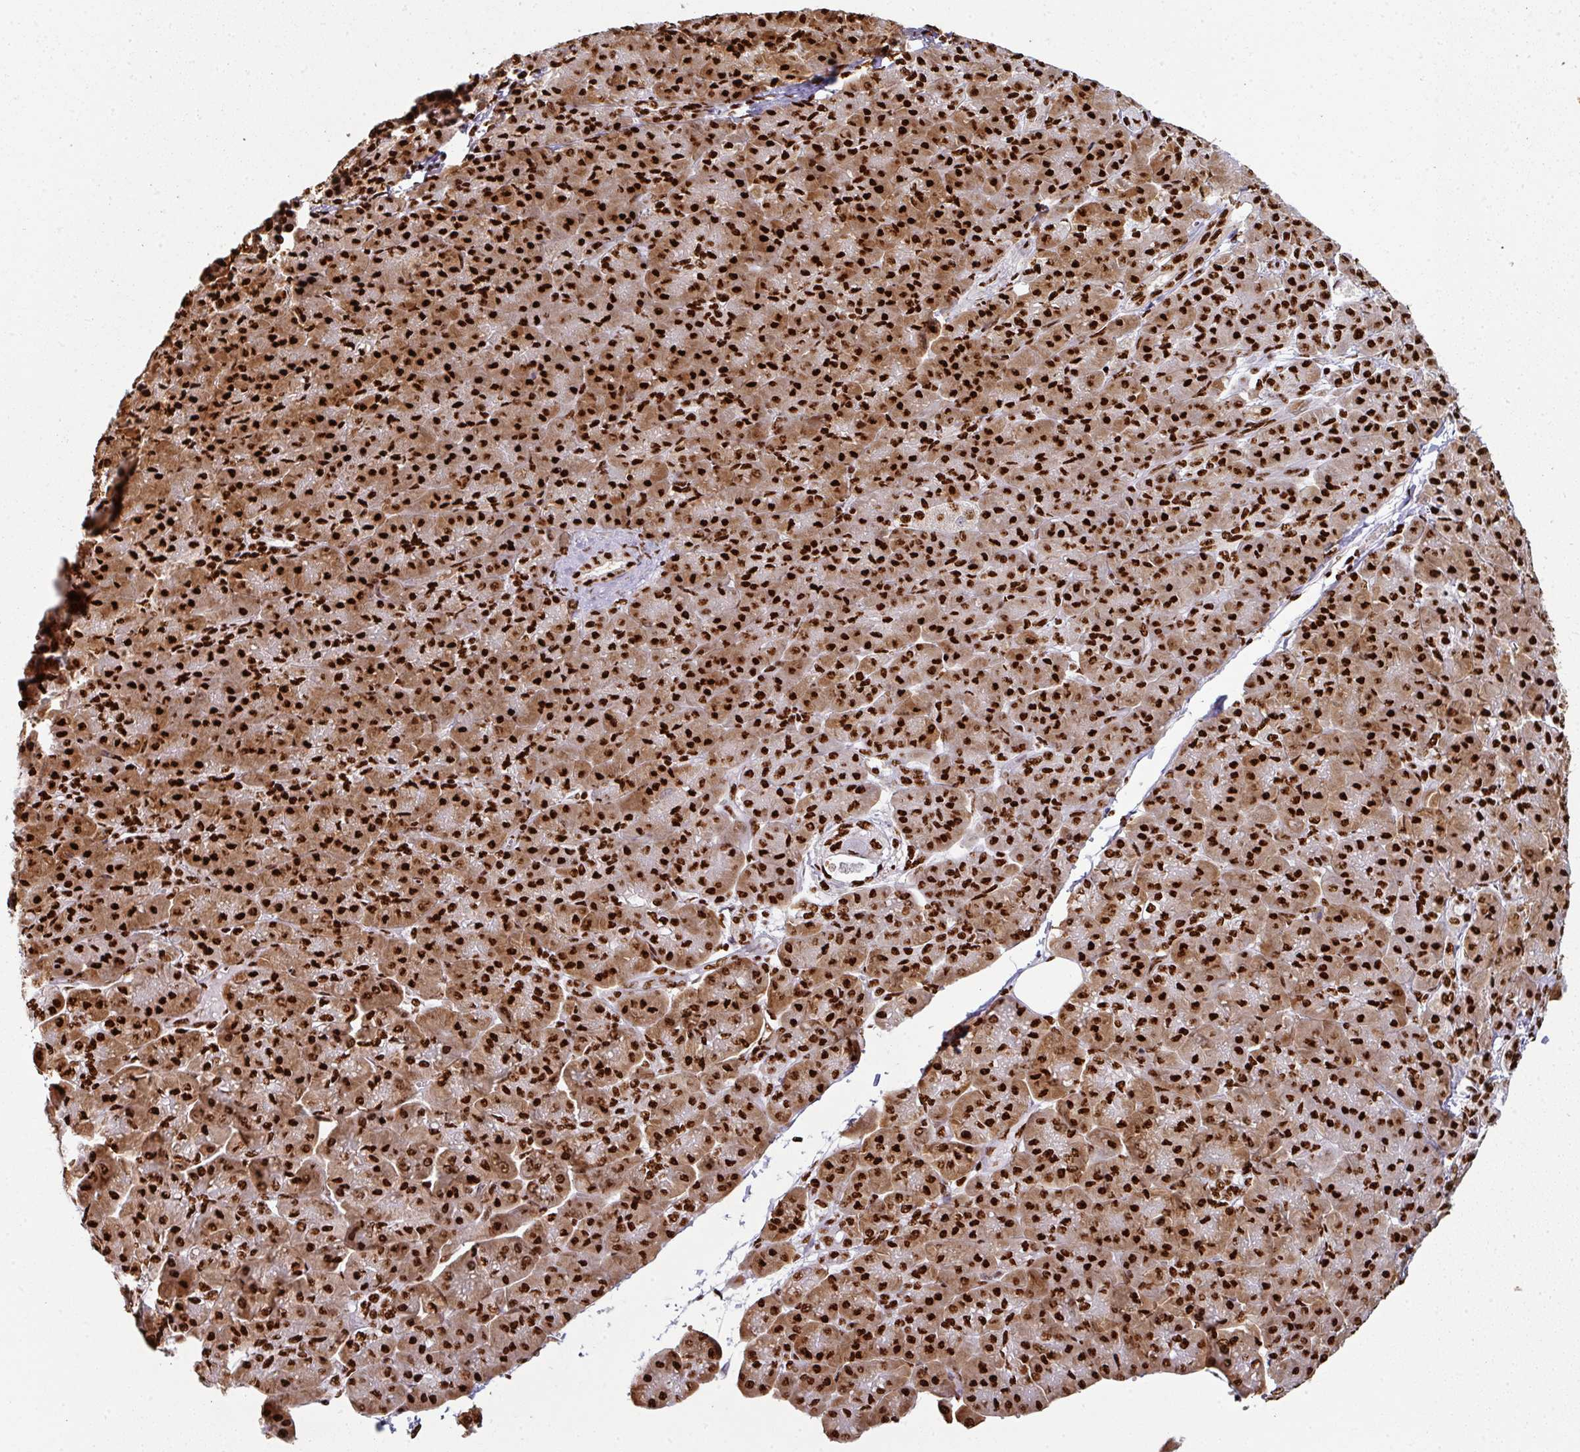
{"staining": {"intensity": "strong", "quantity": ">75%", "location": "cytoplasmic/membranous,nuclear"}, "tissue": "pancreatic cancer", "cell_type": "Tumor cells", "image_type": "cancer", "snomed": [{"axis": "morphology", "description": "Adenocarcinoma, NOS"}, {"axis": "topography", "description": "Pancreas"}], "caption": "Immunohistochemical staining of human pancreatic cancer displays high levels of strong cytoplasmic/membranous and nuclear expression in approximately >75% of tumor cells.", "gene": "SIK3", "patient": {"sex": "male", "age": 61}}